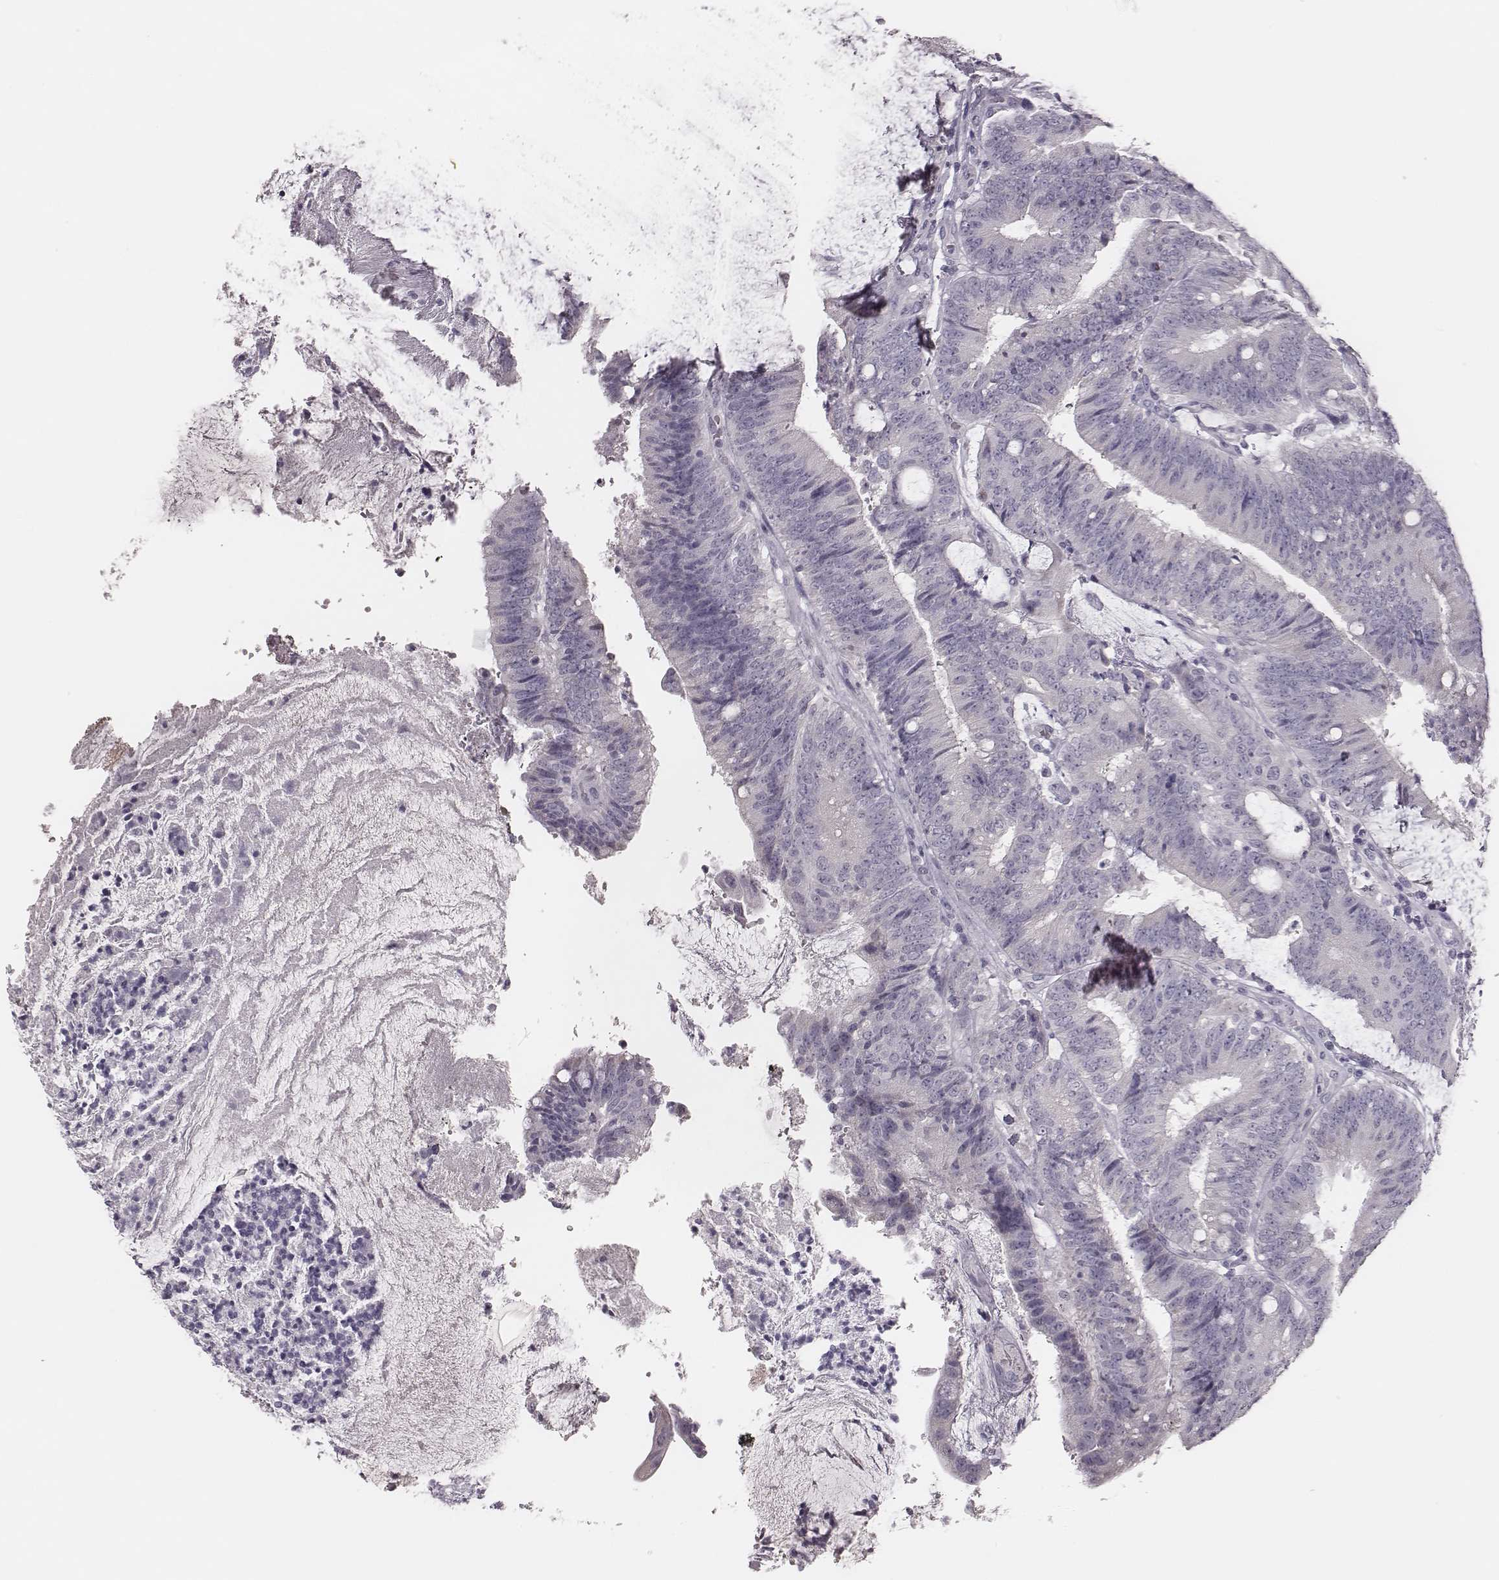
{"staining": {"intensity": "negative", "quantity": "none", "location": "none"}, "tissue": "colorectal cancer", "cell_type": "Tumor cells", "image_type": "cancer", "snomed": [{"axis": "morphology", "description": "Adenocarcinoma, NOS"}, {"axis": "topography", "description": "Colon"}], "caption": "Immunohistochemistry (IHC) micrograph of human colorectal cancer (adenocarcinoma) stained for a protein (brown), which displays no expression in tumor cells. Brightfield microscopy of IHC stained with DAB (3,3'-diaminobenzidine) (brown) and hematoxylin (blue), captured at high magnification.", "gene": "ADGRF4", "patient": {"sex": "female", "age": 43}}